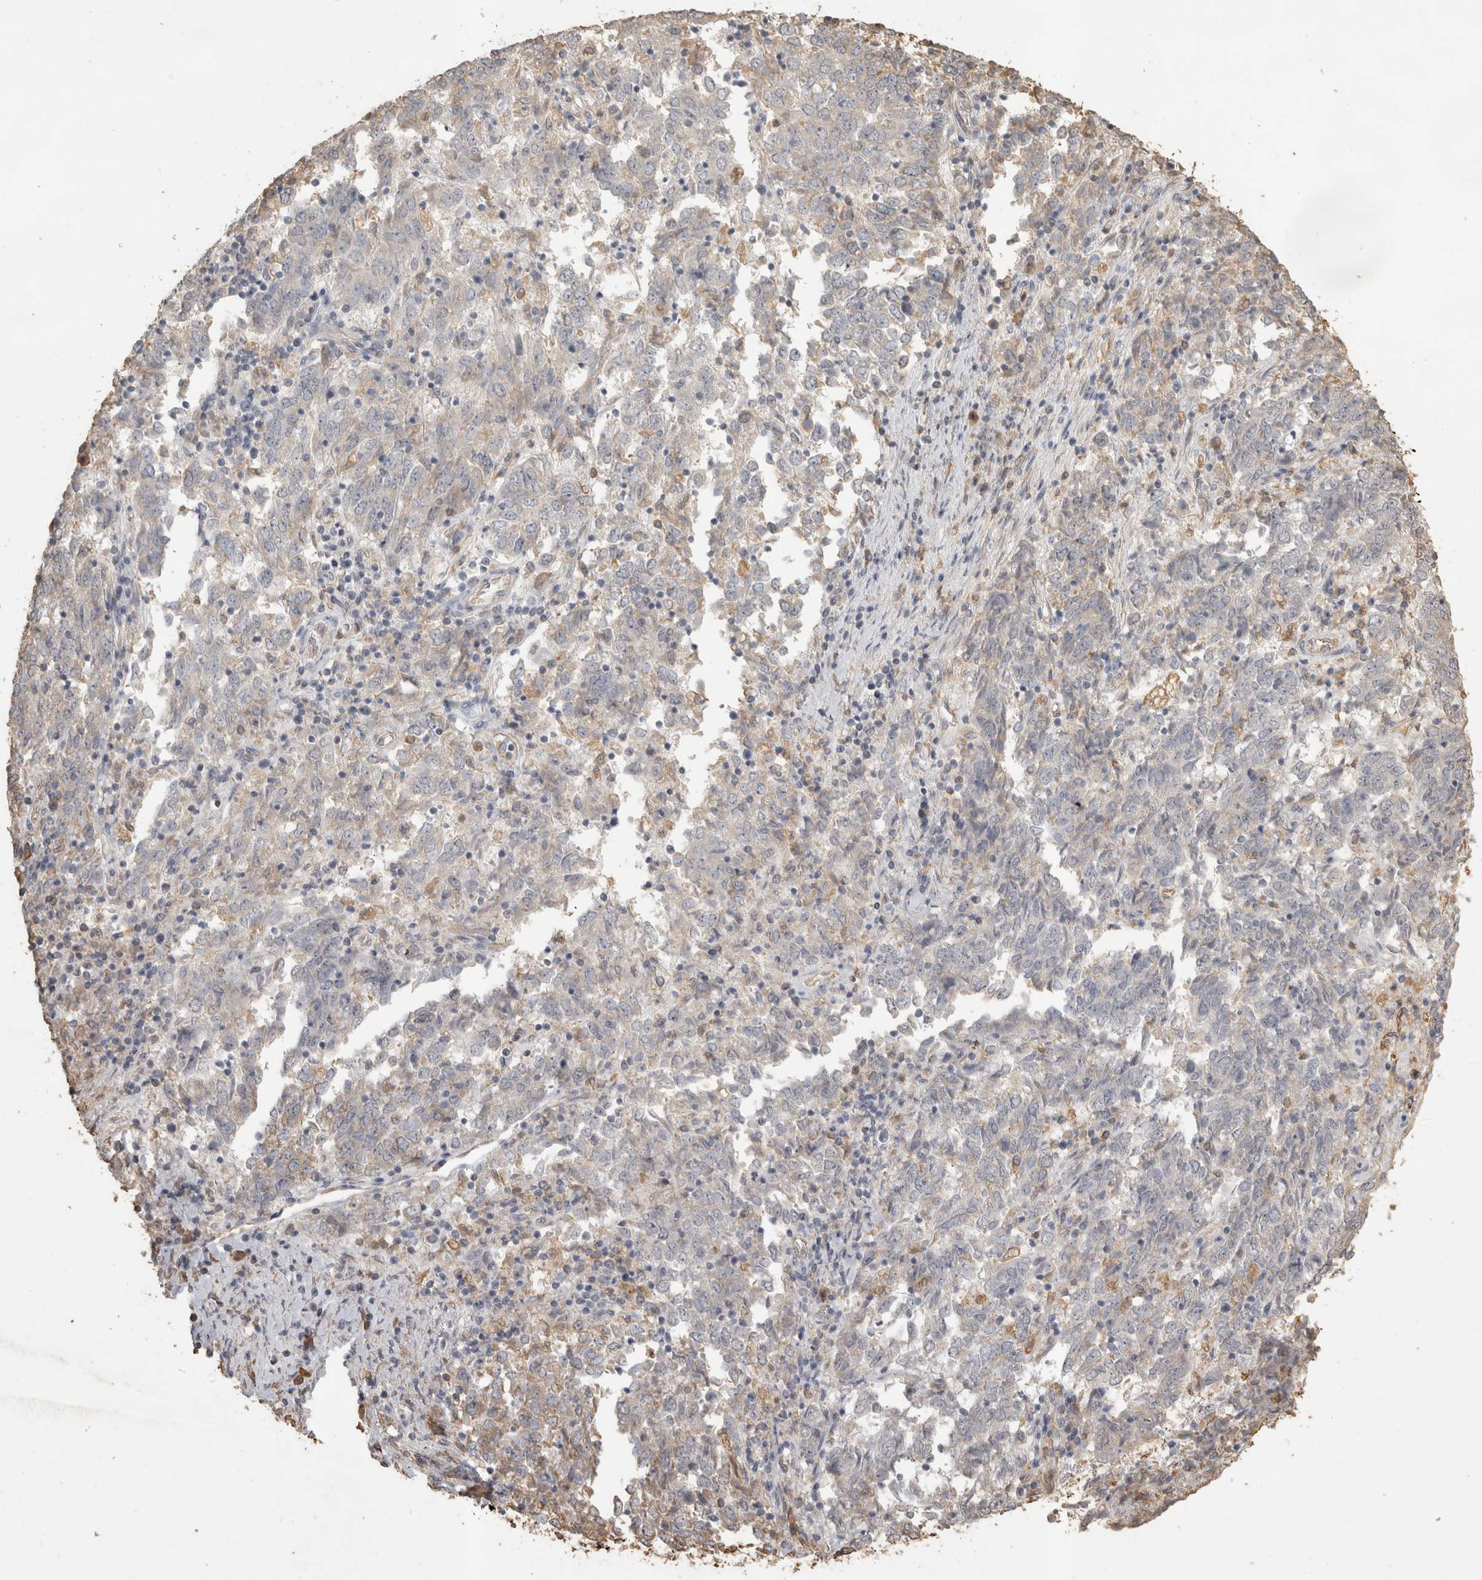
{"staining": {"intensity": "weak", "quantity": "<25%", "location": "cytoplasmic/membranous"}, "tissue": "endometrial cancer", "cell_type": "Tumor cells", "image_type": "cancer", "snomed": [{"axis": "morphology", "description": "Adenocarcinoma, NOS"}, {"axis": "topography", "description": "Endometrium"}], "caption": "DAB immunohistochemical staining of human endometrial adenocarcinoma reveals no significant staining in tumor cells. The staining was performed using DAB (3,3'-diaminobenzidine) to visualize the protein expression in brown, while the nuclei were stained in blue with hematoxylin (Magnification: 20x).", "gene": "REPS2", "patient": {"sex": "female", "age": 80}}